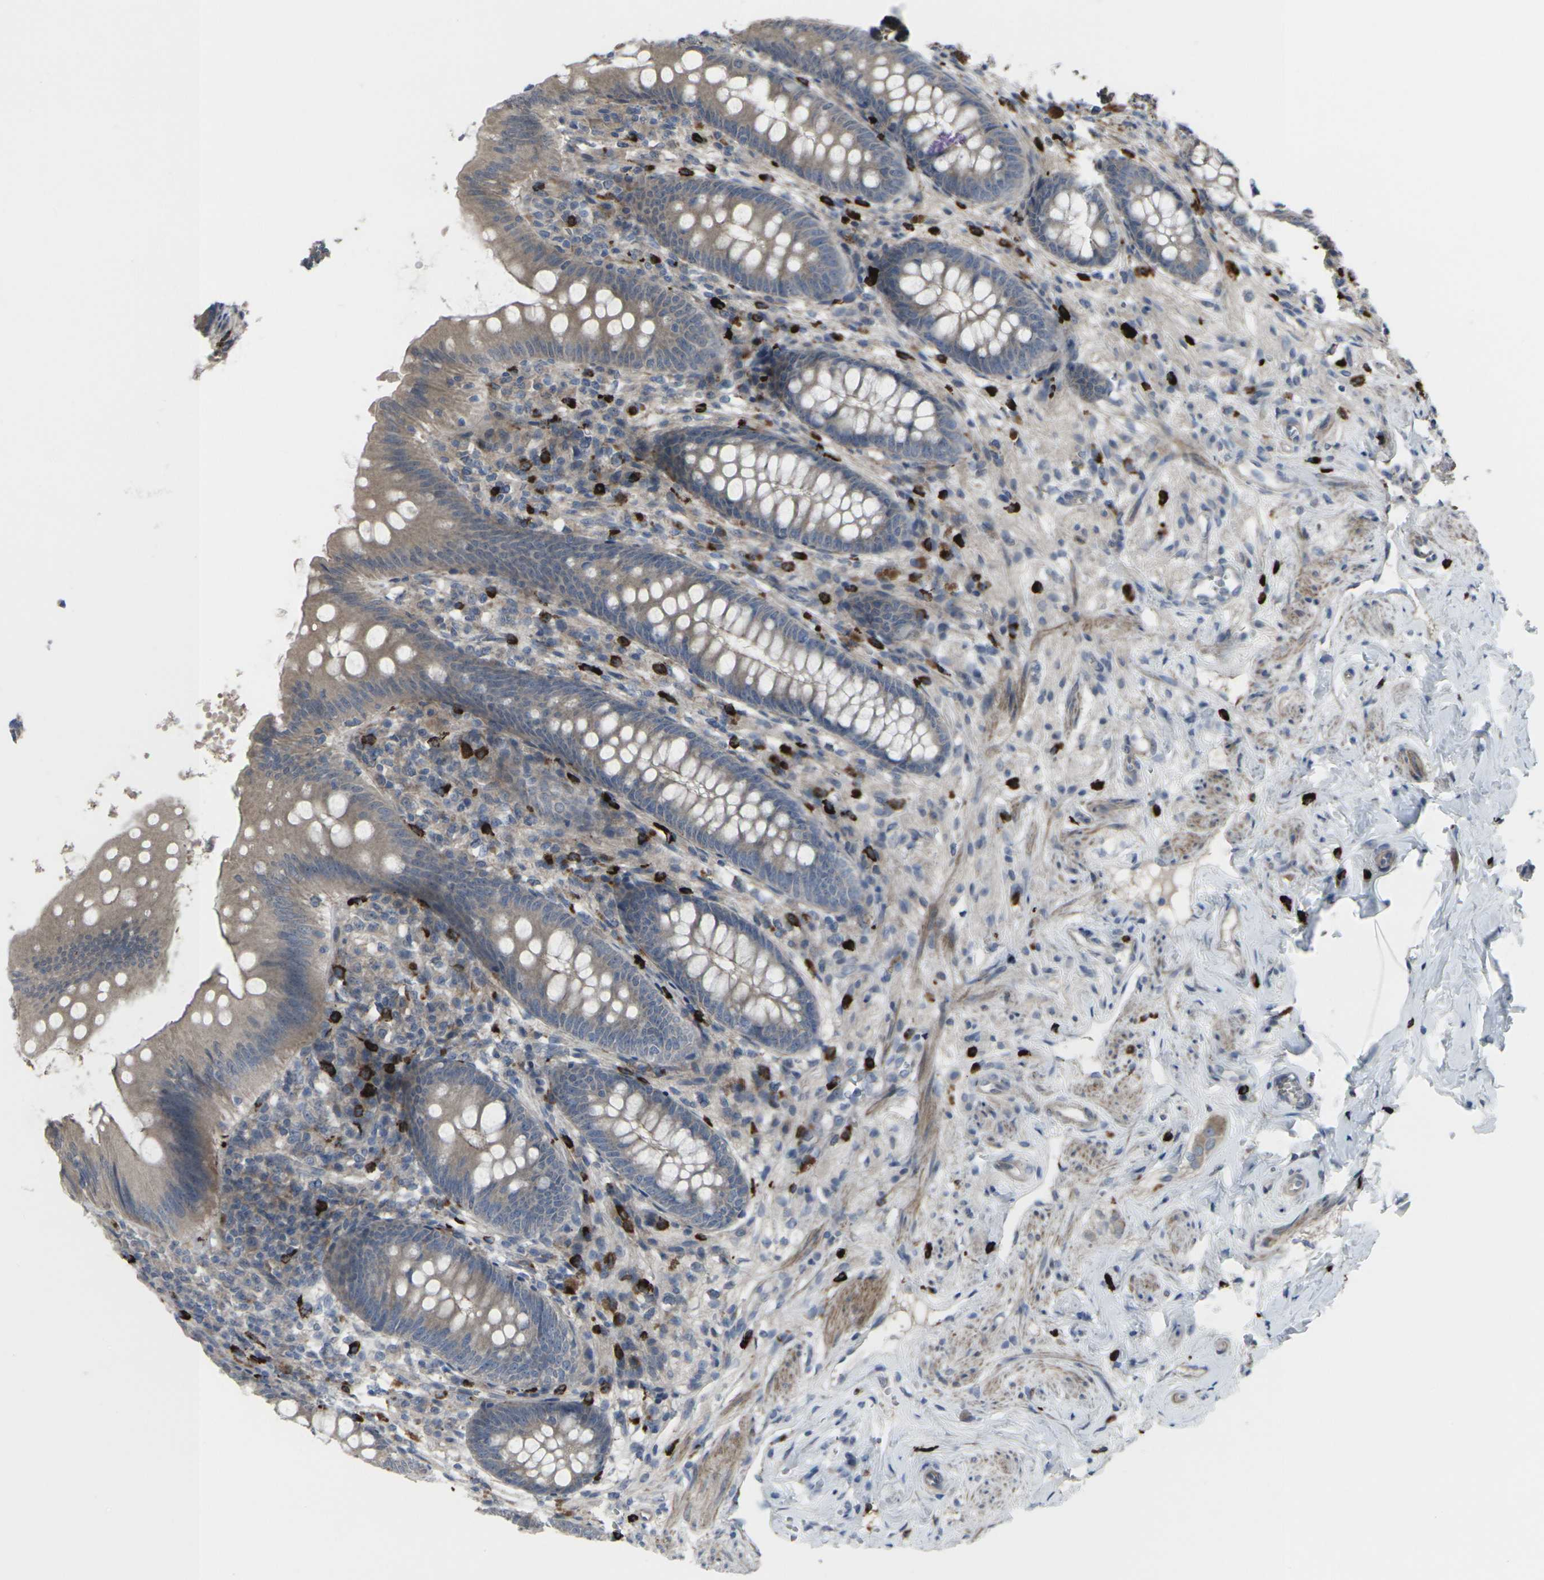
{"staining": {"intensity": "weak", "quantity": ">75%", "location": "cytoplasmic/membranous"}, "tissue": "appendix", "cell_type": "Glandular cells", "image_type": "normal", "snomed": [{"axis": "morphology", "description": "Normal tissue, NOS"}, {"axis": "topography", "description": "Appendix"}], "caption": "Brown immunohistochemical staining in benign appendix reveals weak cytoplasmic/membranous staining in approximately >75% of glandular cells. Nuclei are stained in blue.", "gene": "CCR10", "patient": {"sex": "male", "age": 56}}